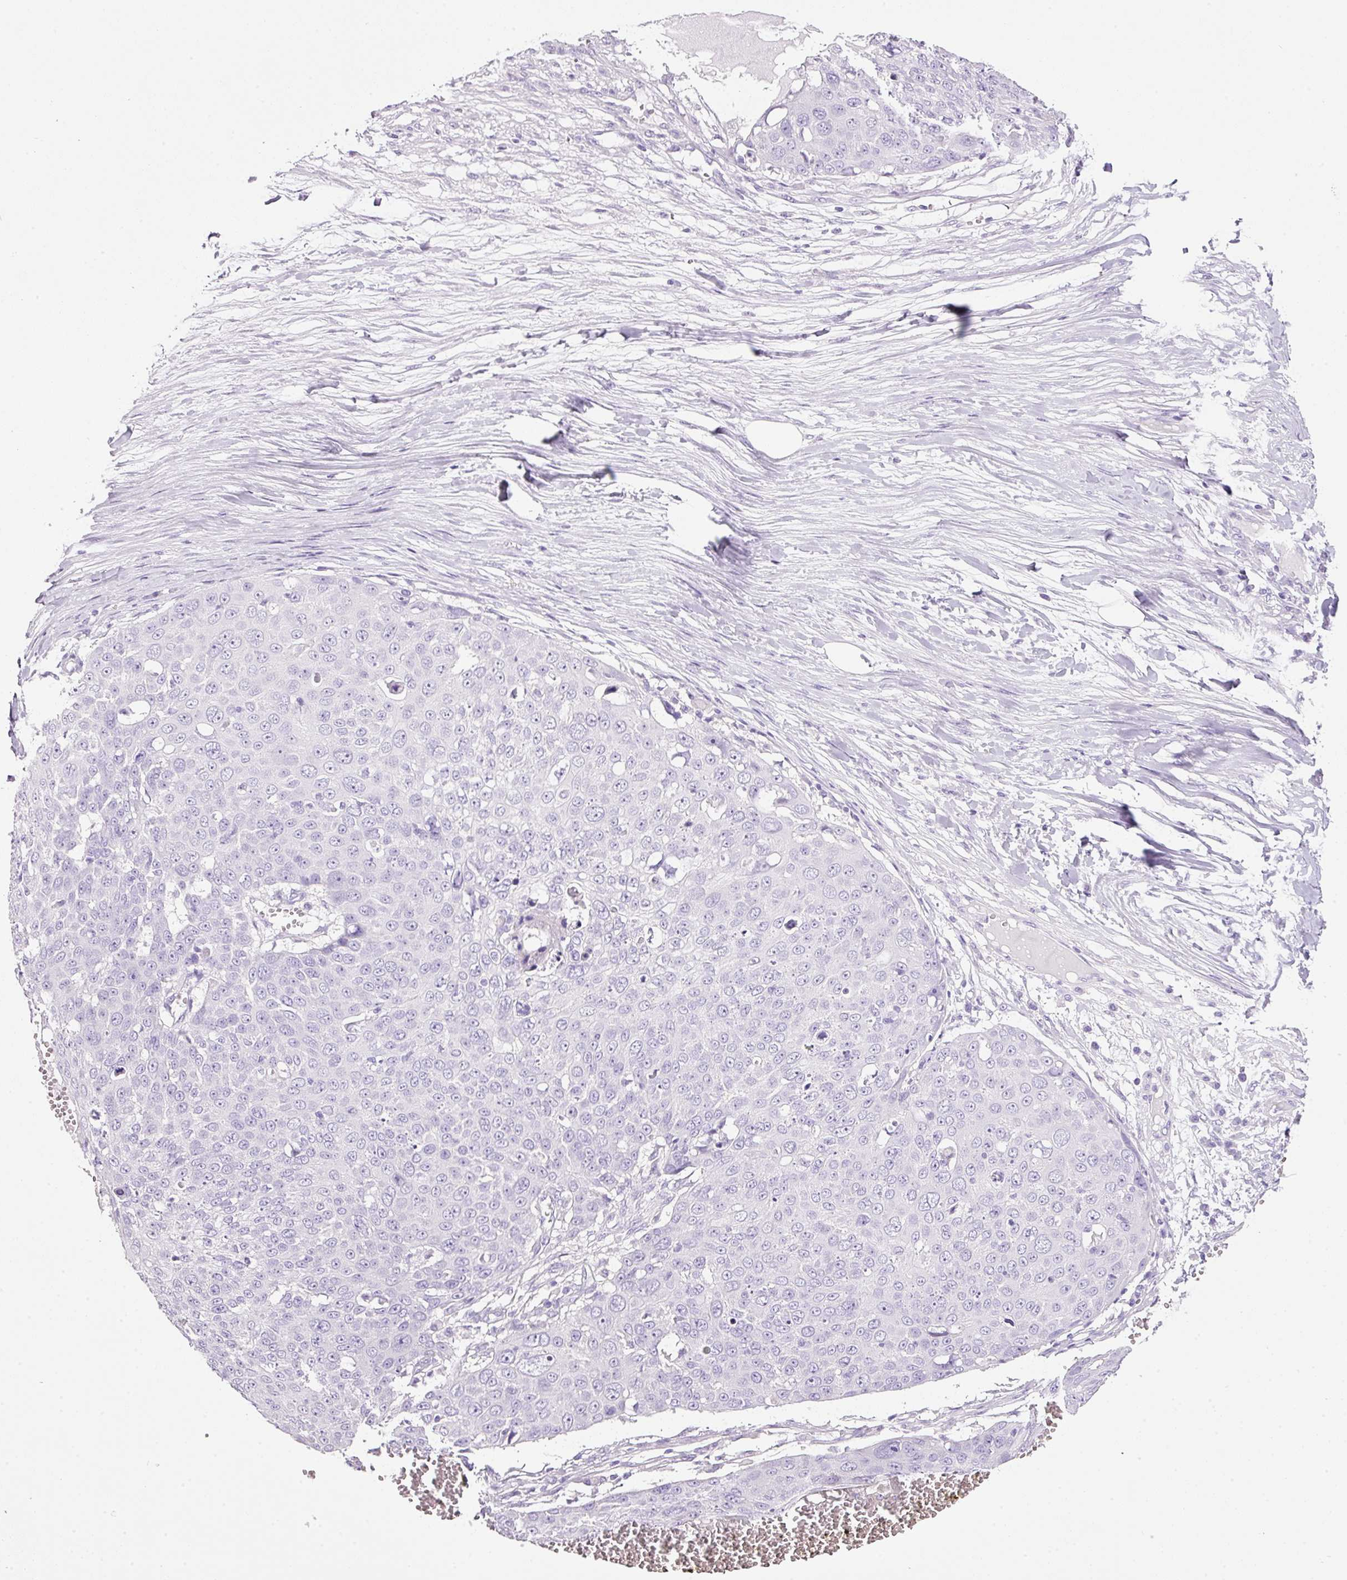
{"staining": {"intensity": "negative", "quantity": "none", "location": "none"}, "tissue": "skin cancer", "cell_type": "Tumor cells", "image_type": "cancer", "snomed": [{"axis": "morphology", "description": "Squamous cell carcinoma, NOS"}, {"axis": "topography", "description": "Skin"}], "caption": "Tumor cells are negative for protein expression in human skin cancer (squamous cell carcinoma). Nuclei are stained in blue.", "gene": "BSND", "patient": {"sex": "male", "age": 71}}